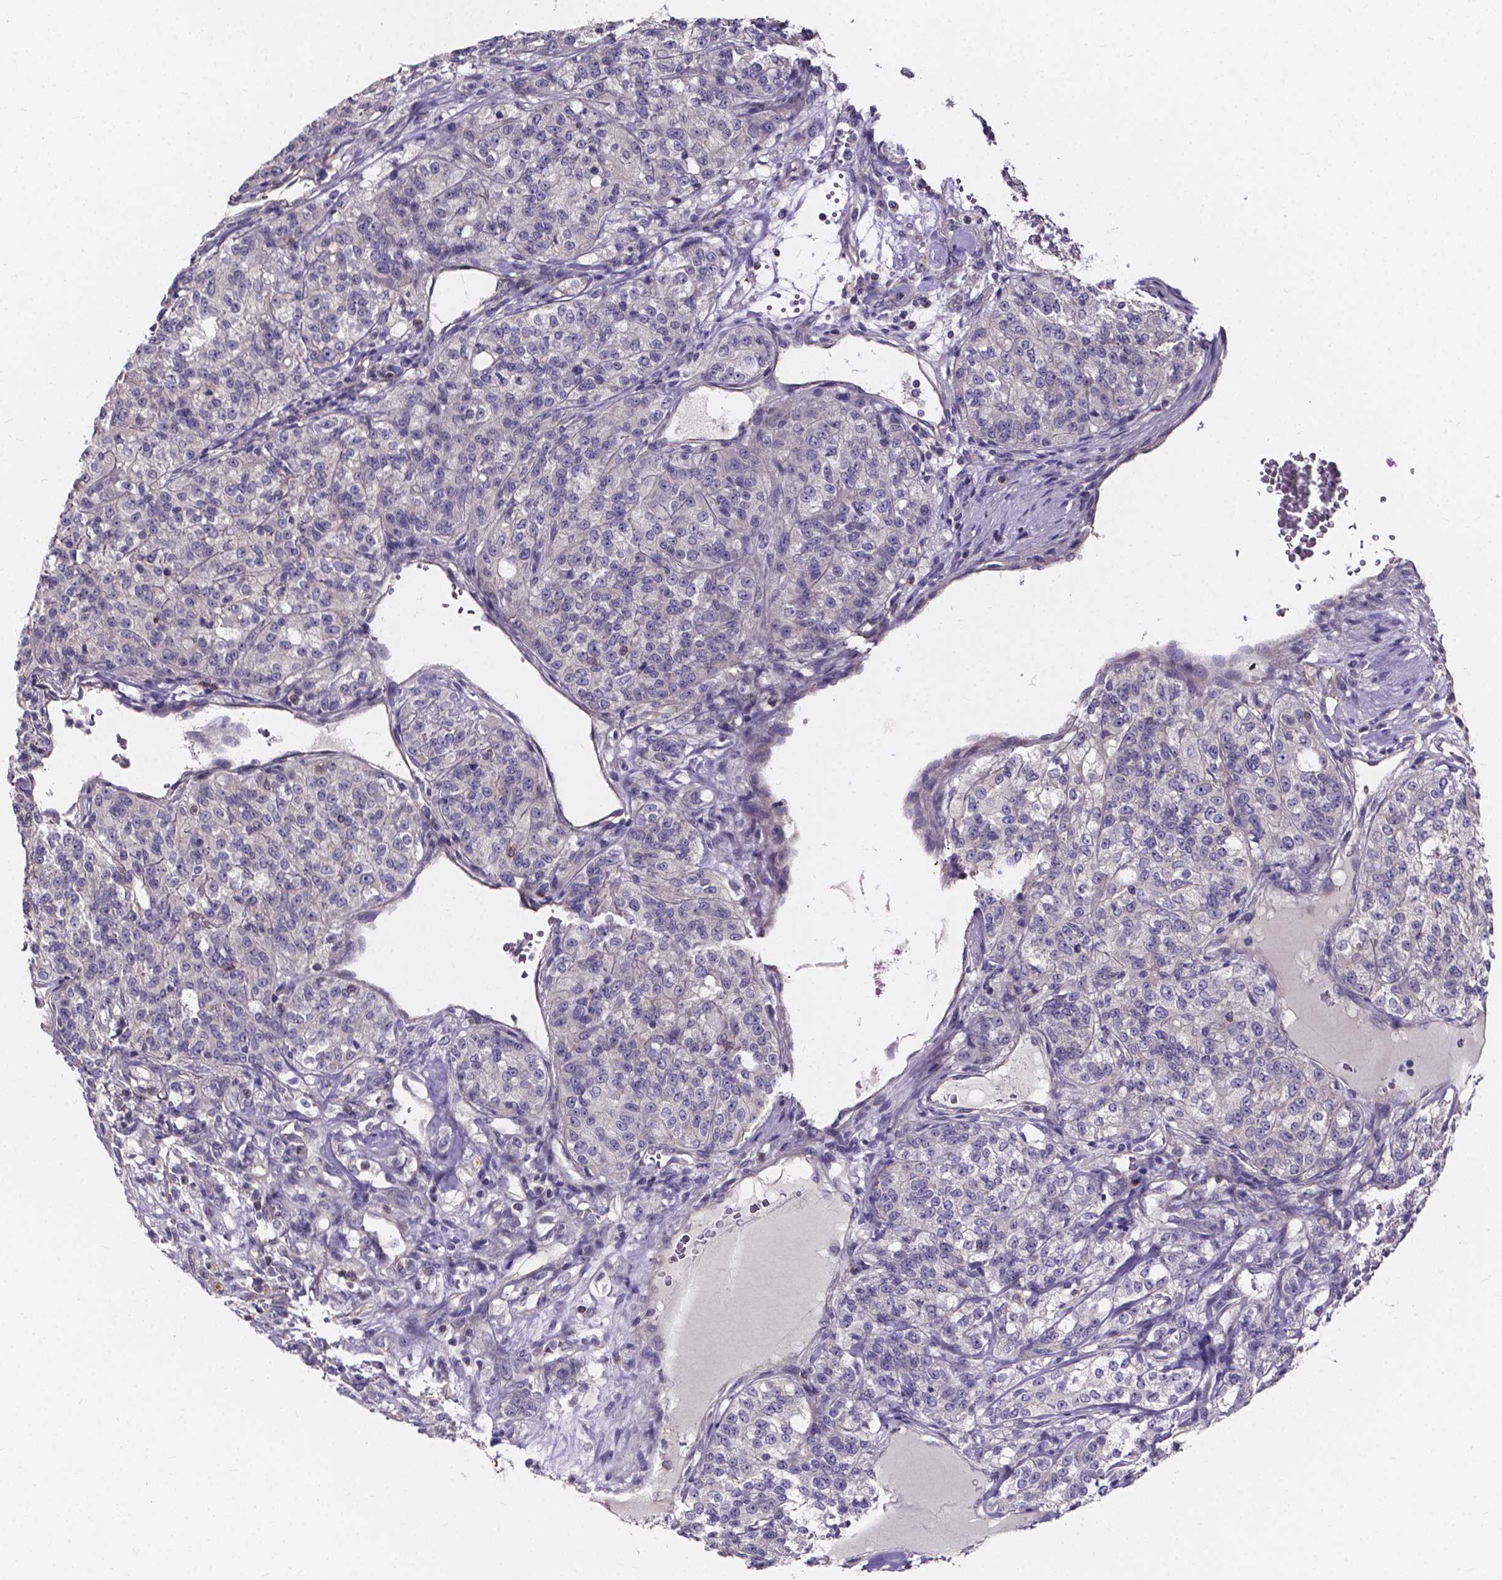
{"staining": {"intensity": "negative", "quantity": "none", "location": "none"}, "tissue": "renal cancer", "cell_type": "Tumor cells", "image_type": "cancer", "snomed": [{"axis": "morphology", "description": "Adenocarcinoma, NOS"}, {"axis": "topography", "description": "Kidney"}], "caption": "An immunohistochemistry (IHC) image of renal adenocarcinoma is shown. There is no staining in tumor cells of renal adenocarcinoma. Brightfield microscopy of immunohistochemistry stained with DAB (brown) and hematoxylin (blue), captured at high magnification.", "gene": "THEMIS", "patient": {"sex": "female", "age": 63}}